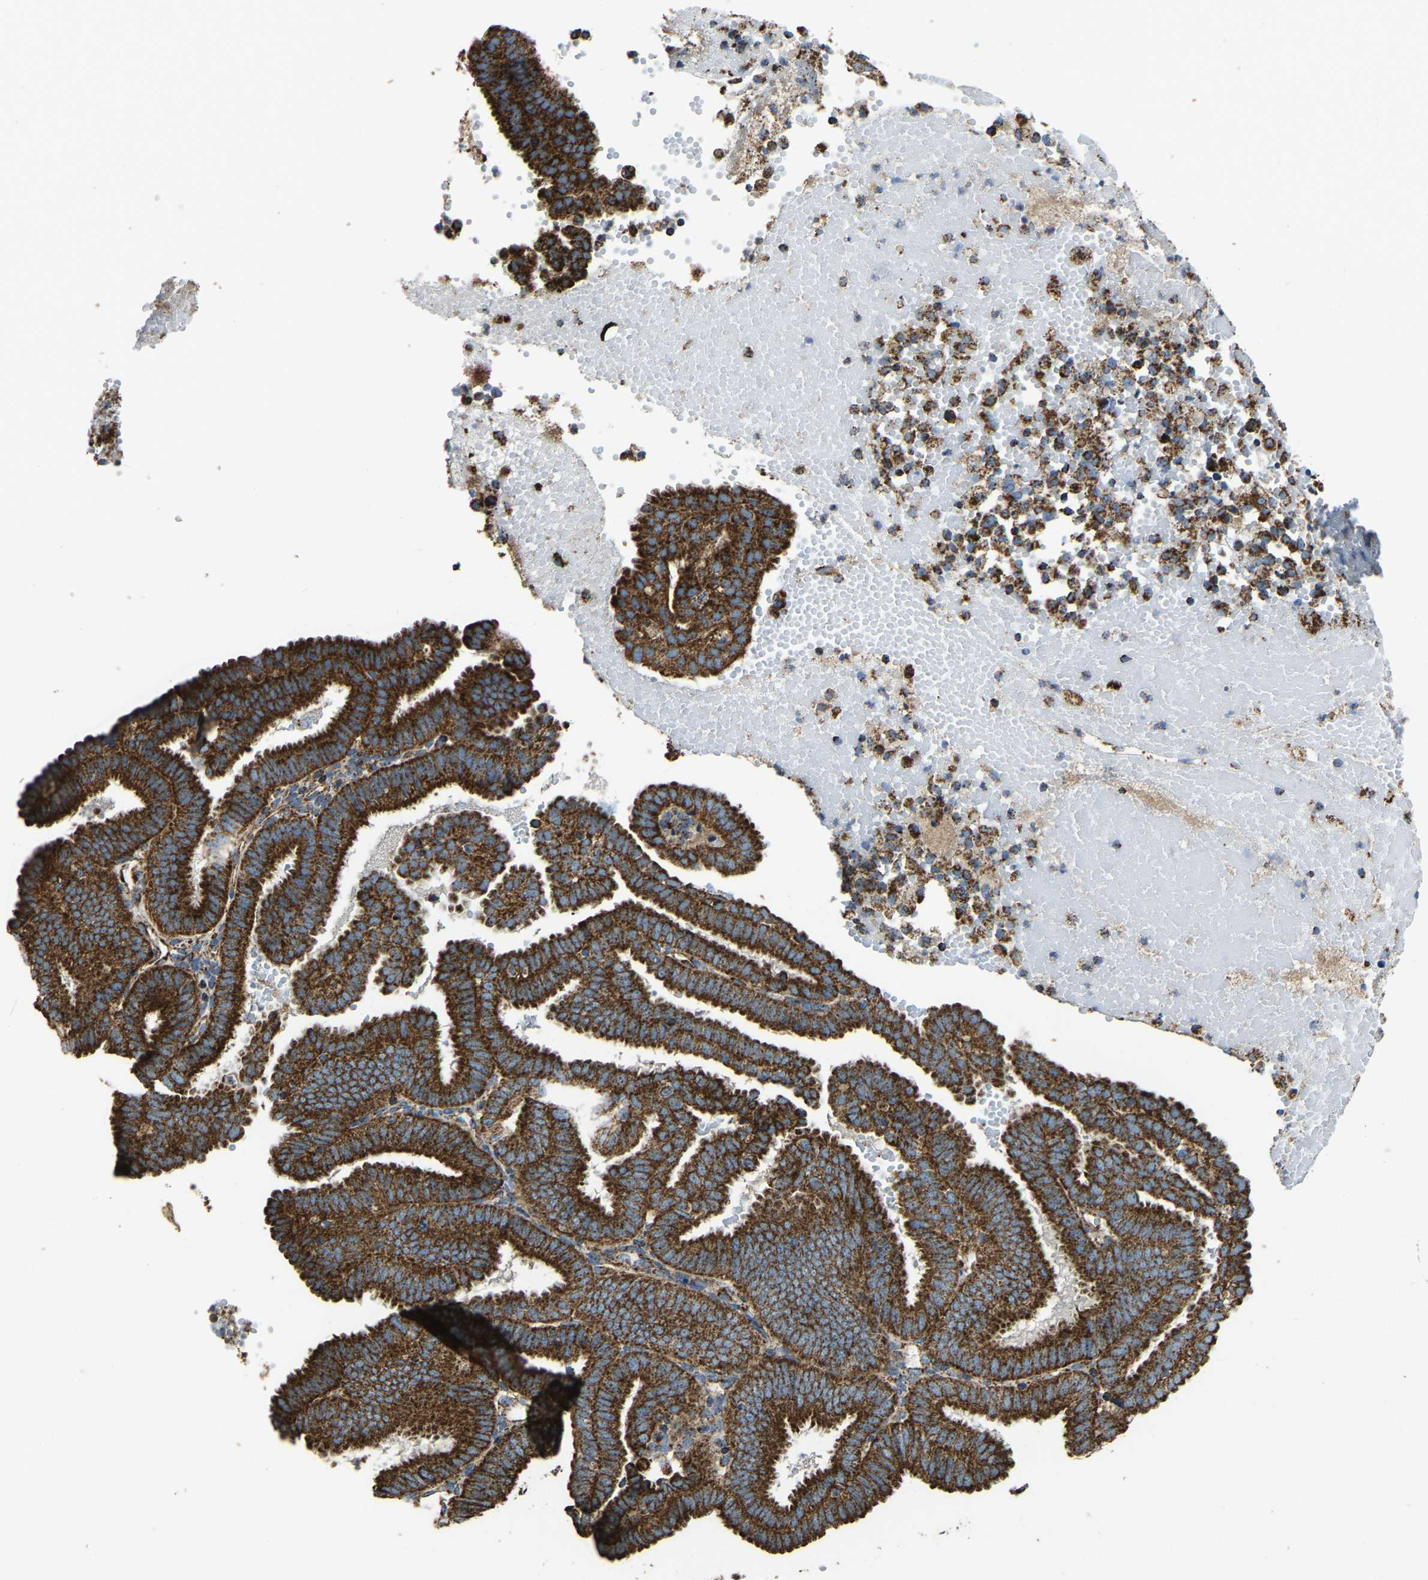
{"staining": {"intensity": "strong", "quantity": ">75%", "location": "cytoplasmic/membranous"}, "tissue": "endometrial cancer", "cell_type": "Tumor cells", "image_type": "cancer", "snomed": [{"axis": "morphology", "description": "Adenocarcinoma, NOS"}, {"axis": "topography", "description": "Endometrium"}], "caption": "Adenocarcinoma (endometrial) stained with a protein marker displays strong staining in tumor cells.", "gene": "ETFA", "patient": {"sex": "female", "age": 58}}